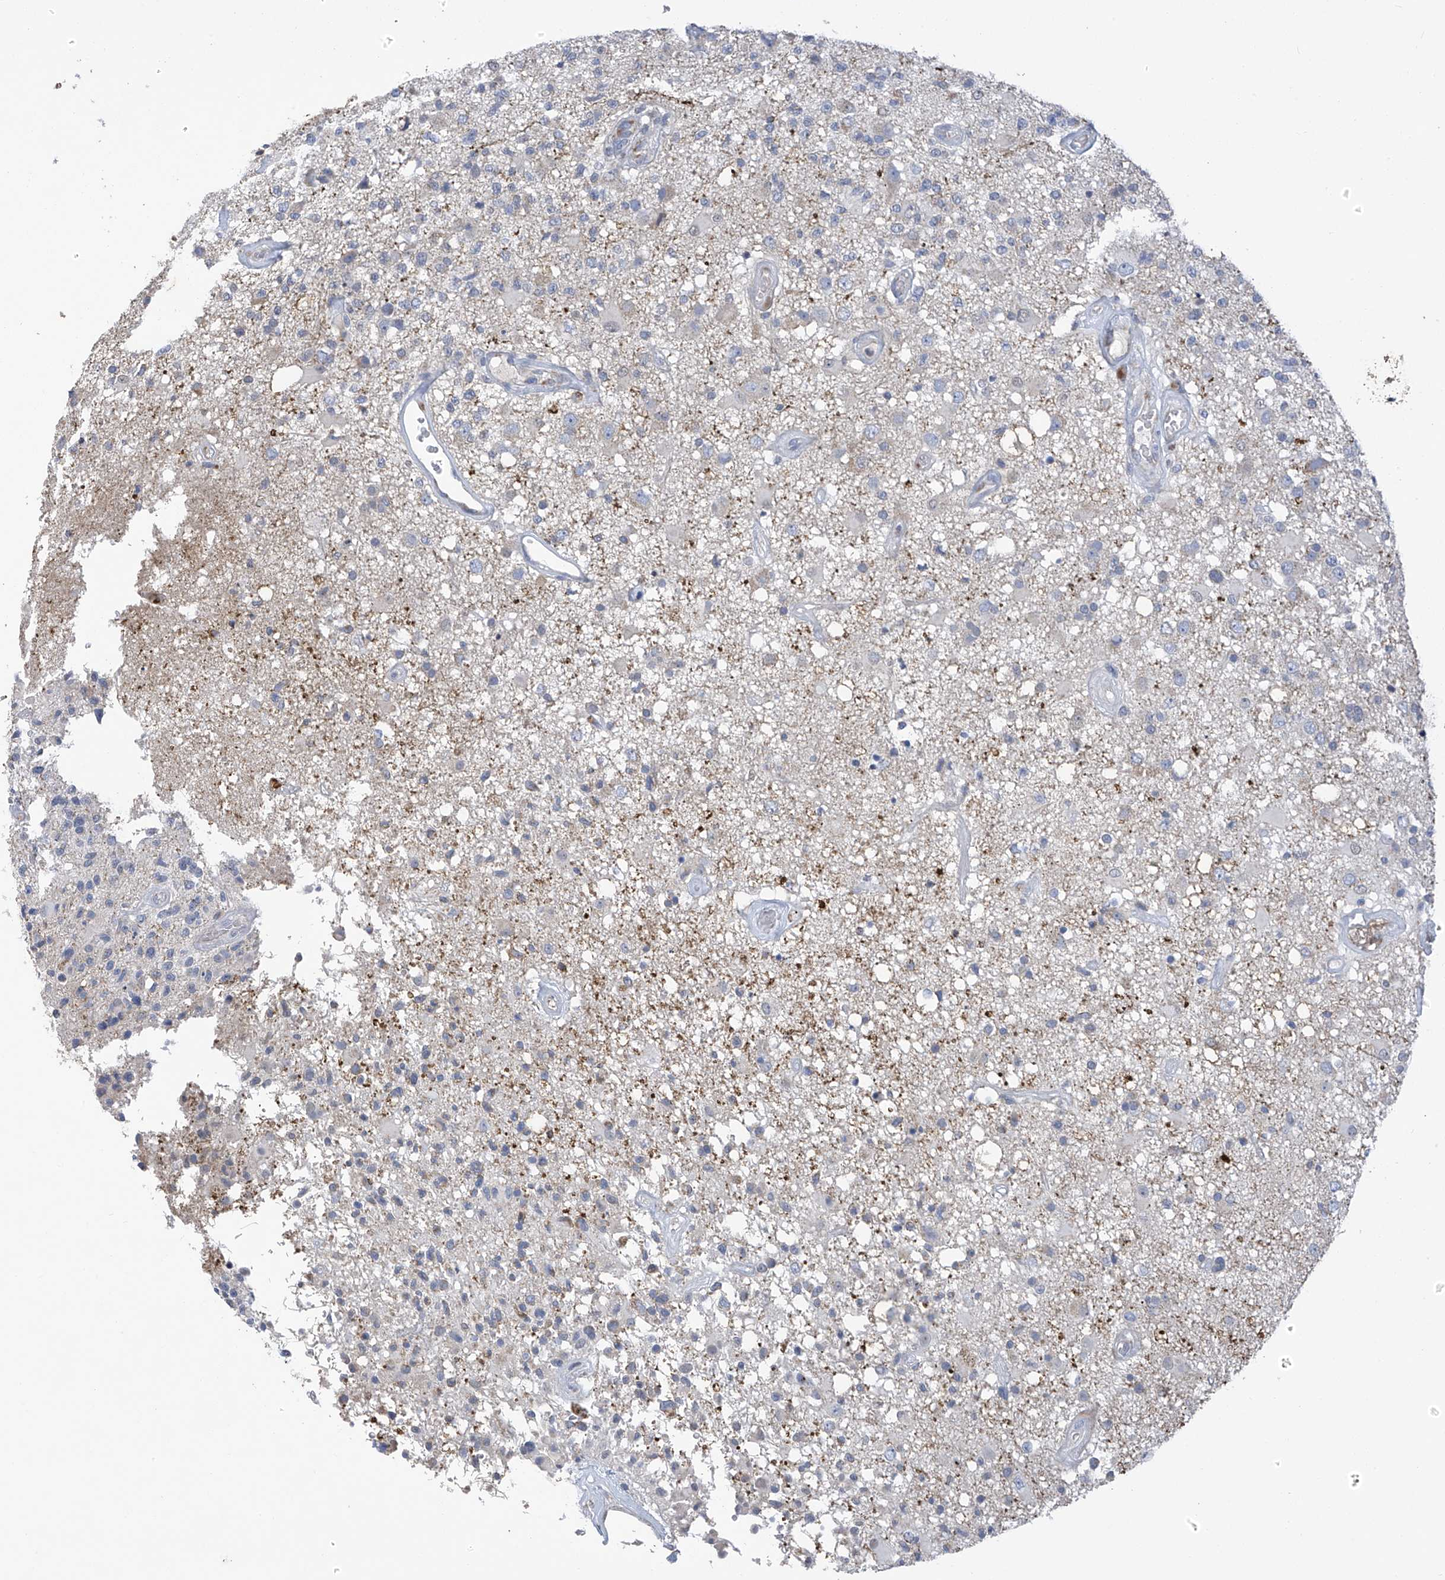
{"staining": {"intensity": "negative", "quantity": "none", "location": "none"}, "tissue": "glioma", "cell_type": "Tumor cells", "image_type": "cancer", "snomed": [{"axis": "morphology", "description": "Glioma, malignant, High grade"}, {"axis": "morphology", "description": "Glioblastoma, NOS"}, {"axis": "topography", "description": "Brain"}], "caption": "Tumor cells show no significant expression in malignant glioma (high-grade).", "gene": "SLCO4A1", "patient": {"sex": "male", "age": 60}}